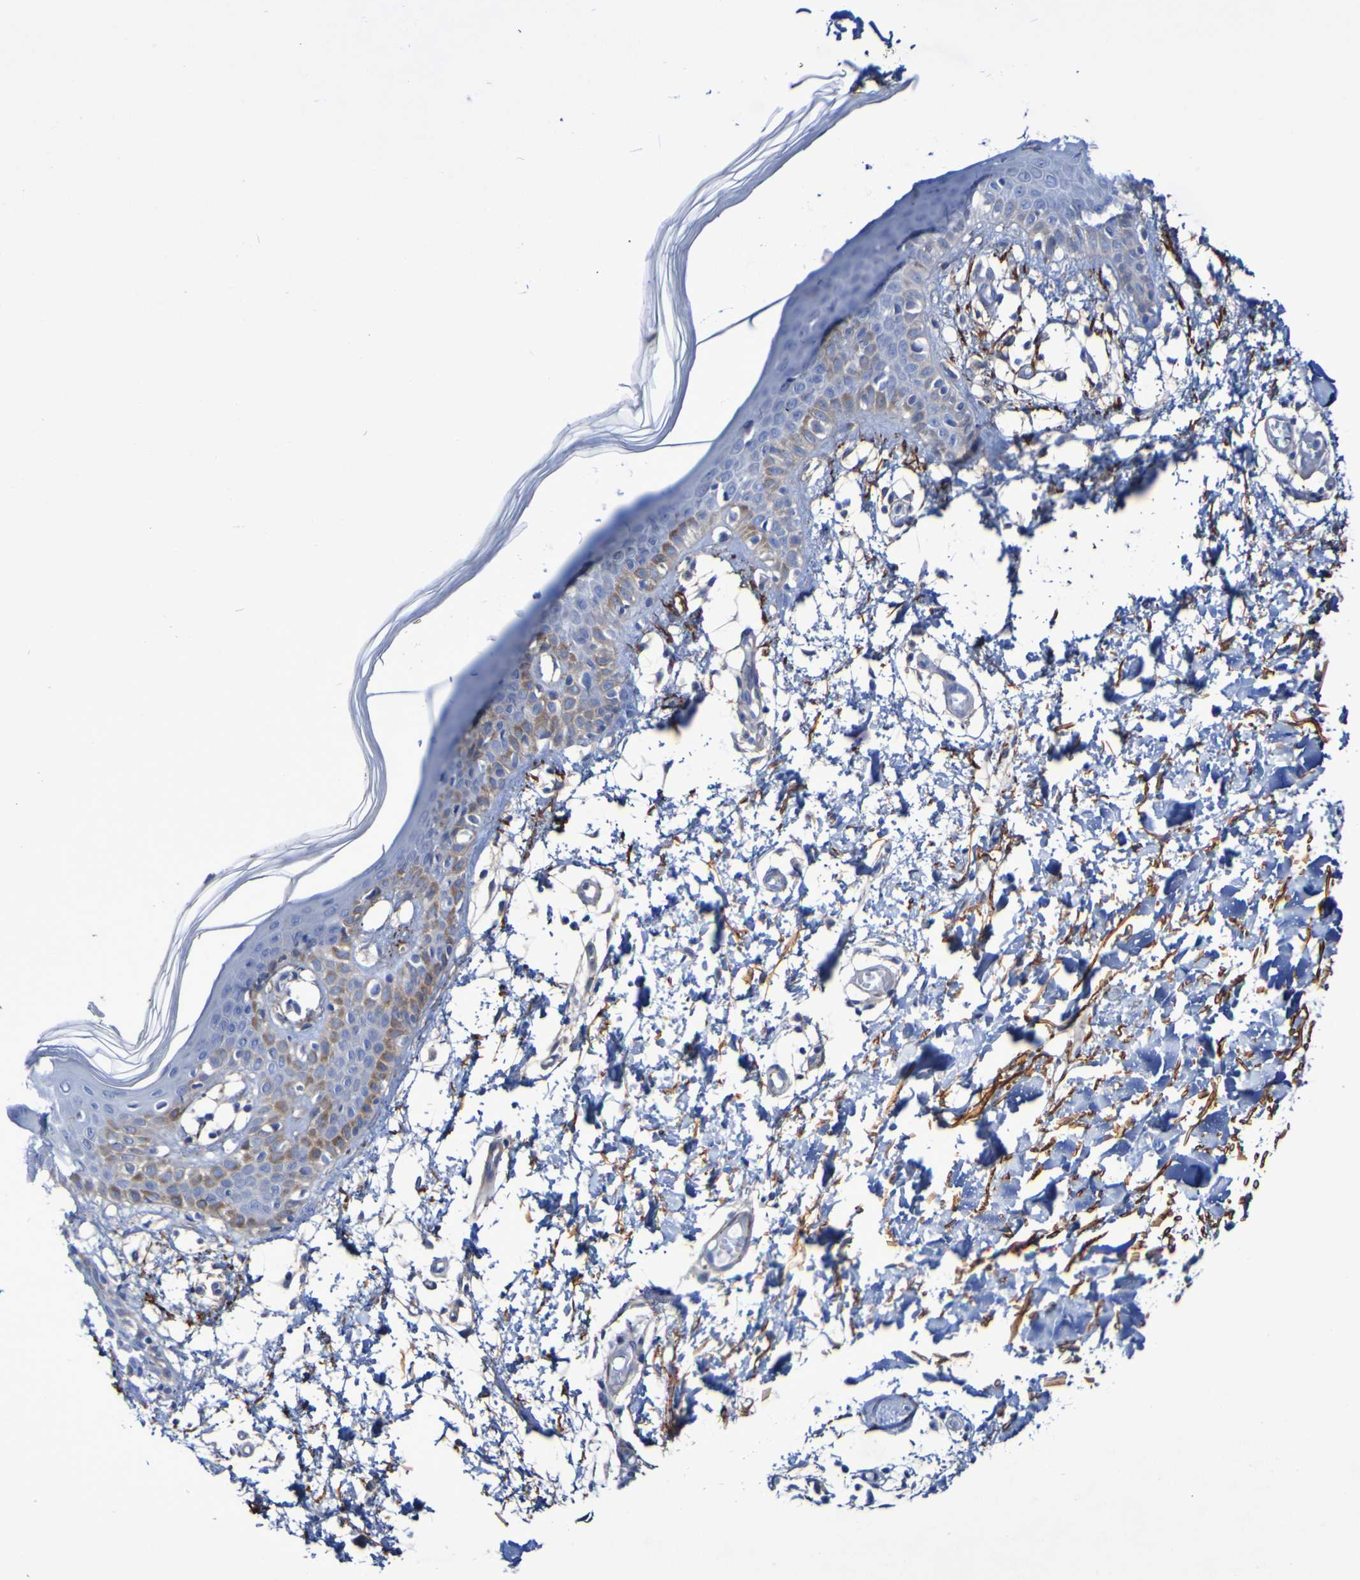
{"staining": {"intensity": "moderate", "quantity": ">75%", "location": "cytoplasmic/membranous"}, "tissue": "skin", "cell_type": "Fibroblasts", "image_type": "normal", "snomed": [{"axis": "morphology", "description": "Normal tissue, NOS"}, {"axis": "topography", "description": "Skin"}], "caption": "Immunohistochemistry (IHC) histopathology image of normal skin: human skin stained using immunohistochemistry reveals medium levels of moderate protein expression localized specifically in the cytoplasmic/membranous of fibroblasts, appearing as a cytoplasmic/membranous brown color.", "gene": "LPP", "patient": {"sex": "male", "age": 53}}